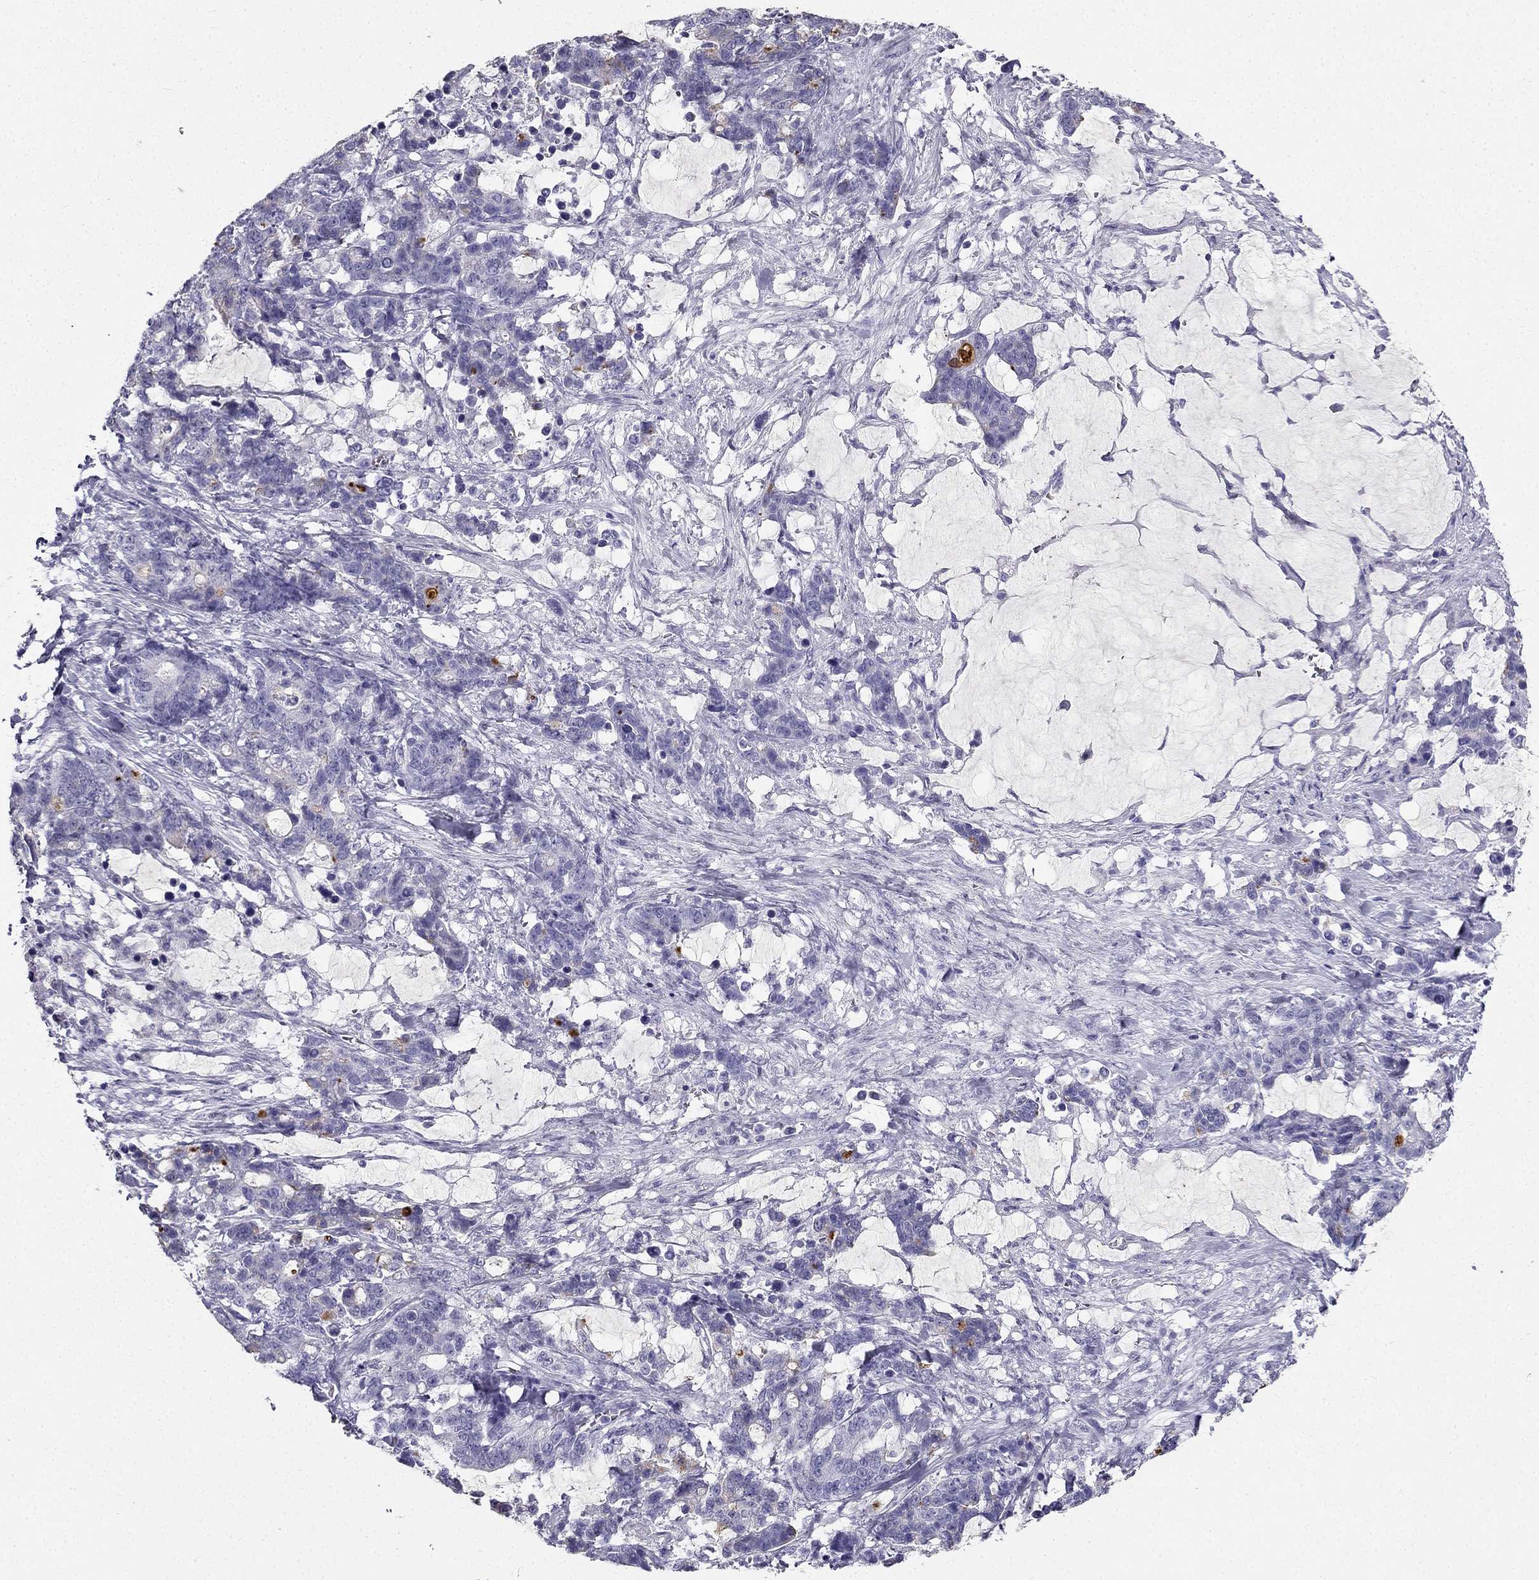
{"staining": {"intensity": "negative", "quantity": "none", "location": "none"}, "tissue": "stomach cancer", "cell_type": "Tumor cells", "image_type": "cancer", "snomed": [{"axis": "morphology", "description": "Normal tissue, NOS"}, {"axis": "morphology", "description": "Adenocarcinoma, NOS"}, {"axis": "topography", "description": "Stomach"}], "caption": "This is a micrograph of IHC staining of stomach cancer, which shows no positivity in tumor cells.", "gene": "TFF3", "patient": {"sex": "female", "age": 64}}